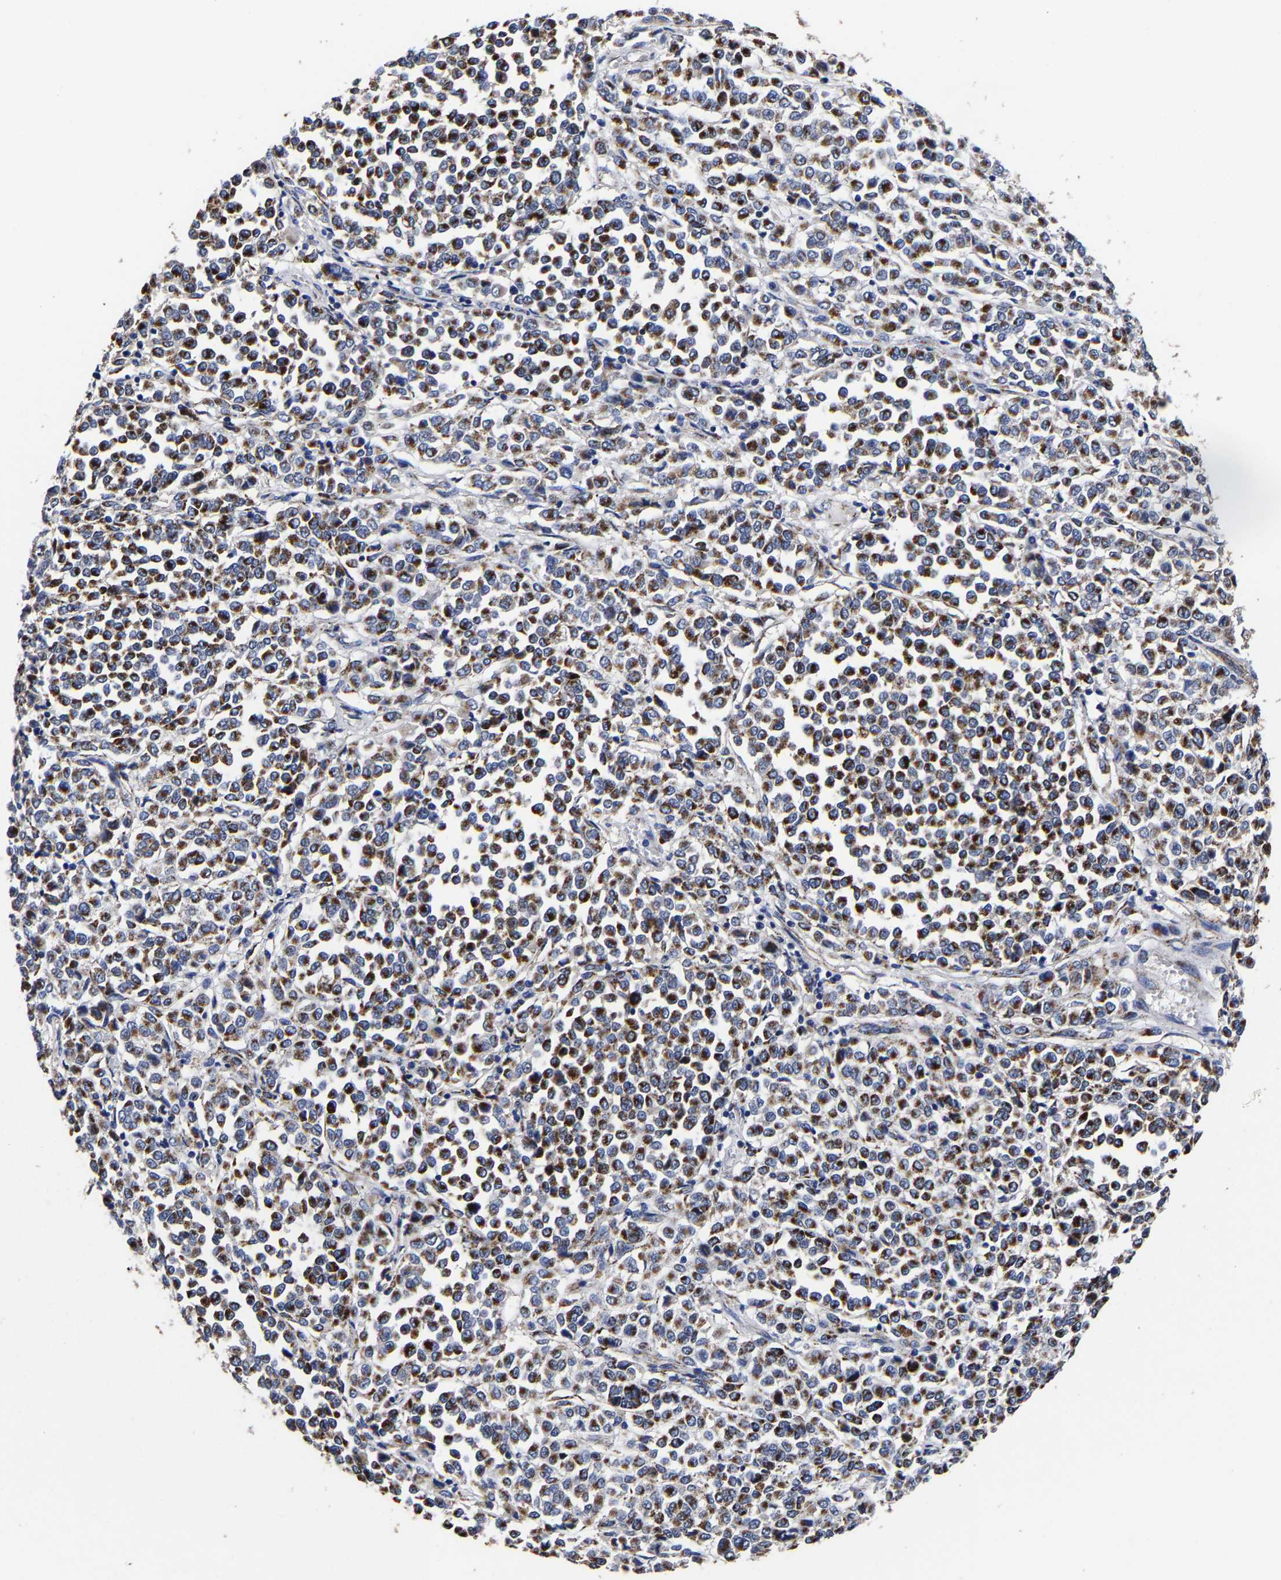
{"staining": {"intensity": "strong", "quantity": ">75%", "location": "cytoplasmic/membranous"}, "tissue": "melanoma", "cell_type": "Tumor cells", "image_type": "cancer", "snomed": [{"axis": "morphology", "description": "Malignant melanoma, Metastatic site"}, {"axis": "topography", "description": "Pancreas"}], "caption": "This is a micrograph of immunohistochemistry (IHC) staining of melanoma, which shows strong positivity in the cytoplasmic/membranous of tumor cells.", "gene": "AASS", "patient": {"sex": "female", "age": 30}}